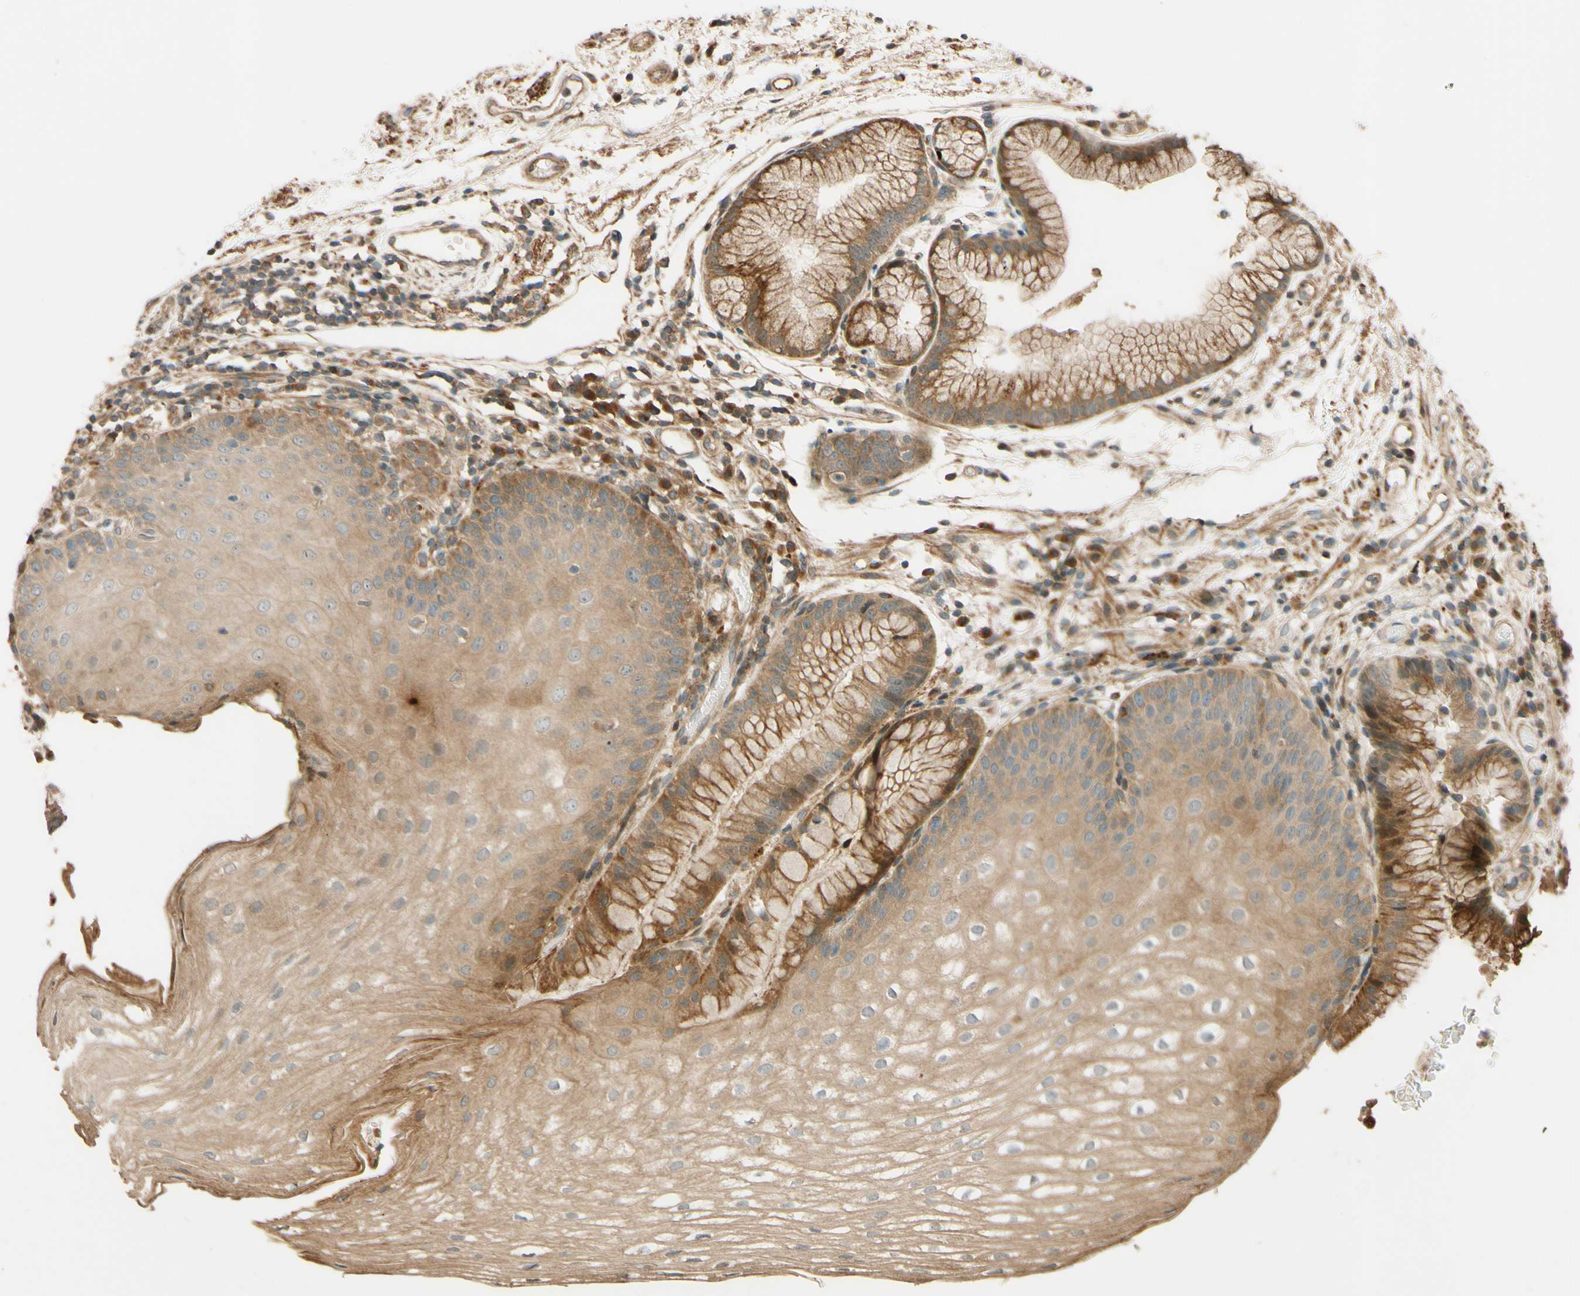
{"staining": {"intensity": "moderate", "quantity": ">75%", "location": "cytoplasmic/membranous"}, "tissue": "stomach", "cell_type": "Glandular cells", "image_type": "normal", "snomed": [{"axis": "morphology", "description": "Normal tissue, NOS"}, {"axis": "topography", "description": "Stomach, upper"}], "caption": "Stomach stained with a brown dye displays moderate cytoplasmic/membranous positive expression in approximately >75% of glandular cells.", "gene": "RNF19A", "patient": {"sex": "male", "age": 72}}